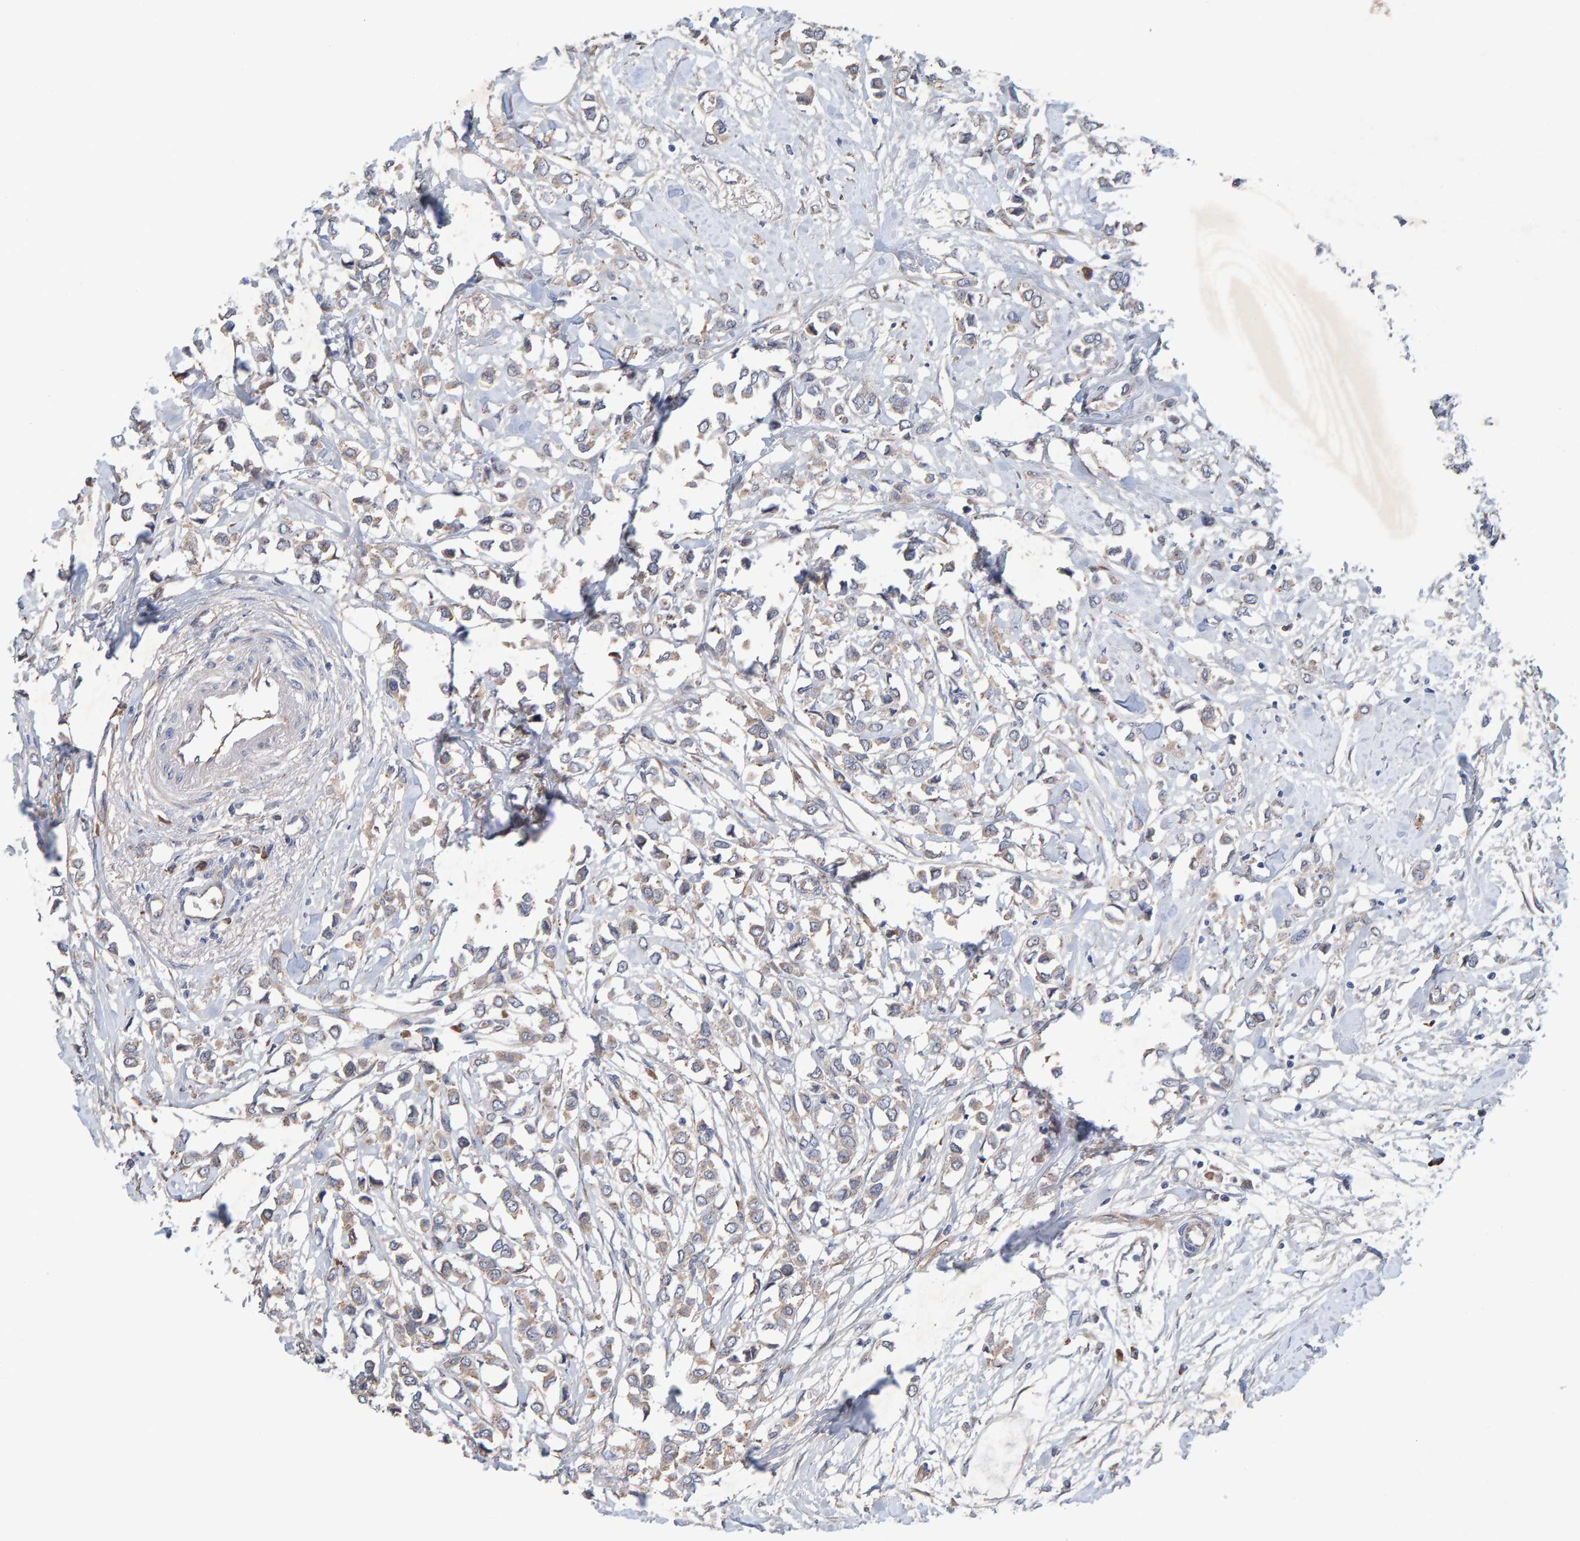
{"staining": {"intensity": "weak", "quantity": "<25%", "location": "cytoplasmic/membranous"}, "tissue": "breast cancer", "cell_type": "Tumor cells", "image_type": "cancer", "snomed": [{"axis": "morphology", "description": "Lobular carcinoma"}, {"axis": "topography", "description": "Breast"}], "caption": "High magnification brightfield microscopy of breast cancer (lobular carcinoma) stained with DAB (3,3'-diaminobenzidine) (brown) and counterstained with hematoxylin (blue): tumor cells show no significant expression.", "gene": "LRSAM1", "patient": {"sex": "female", "age": 51}}